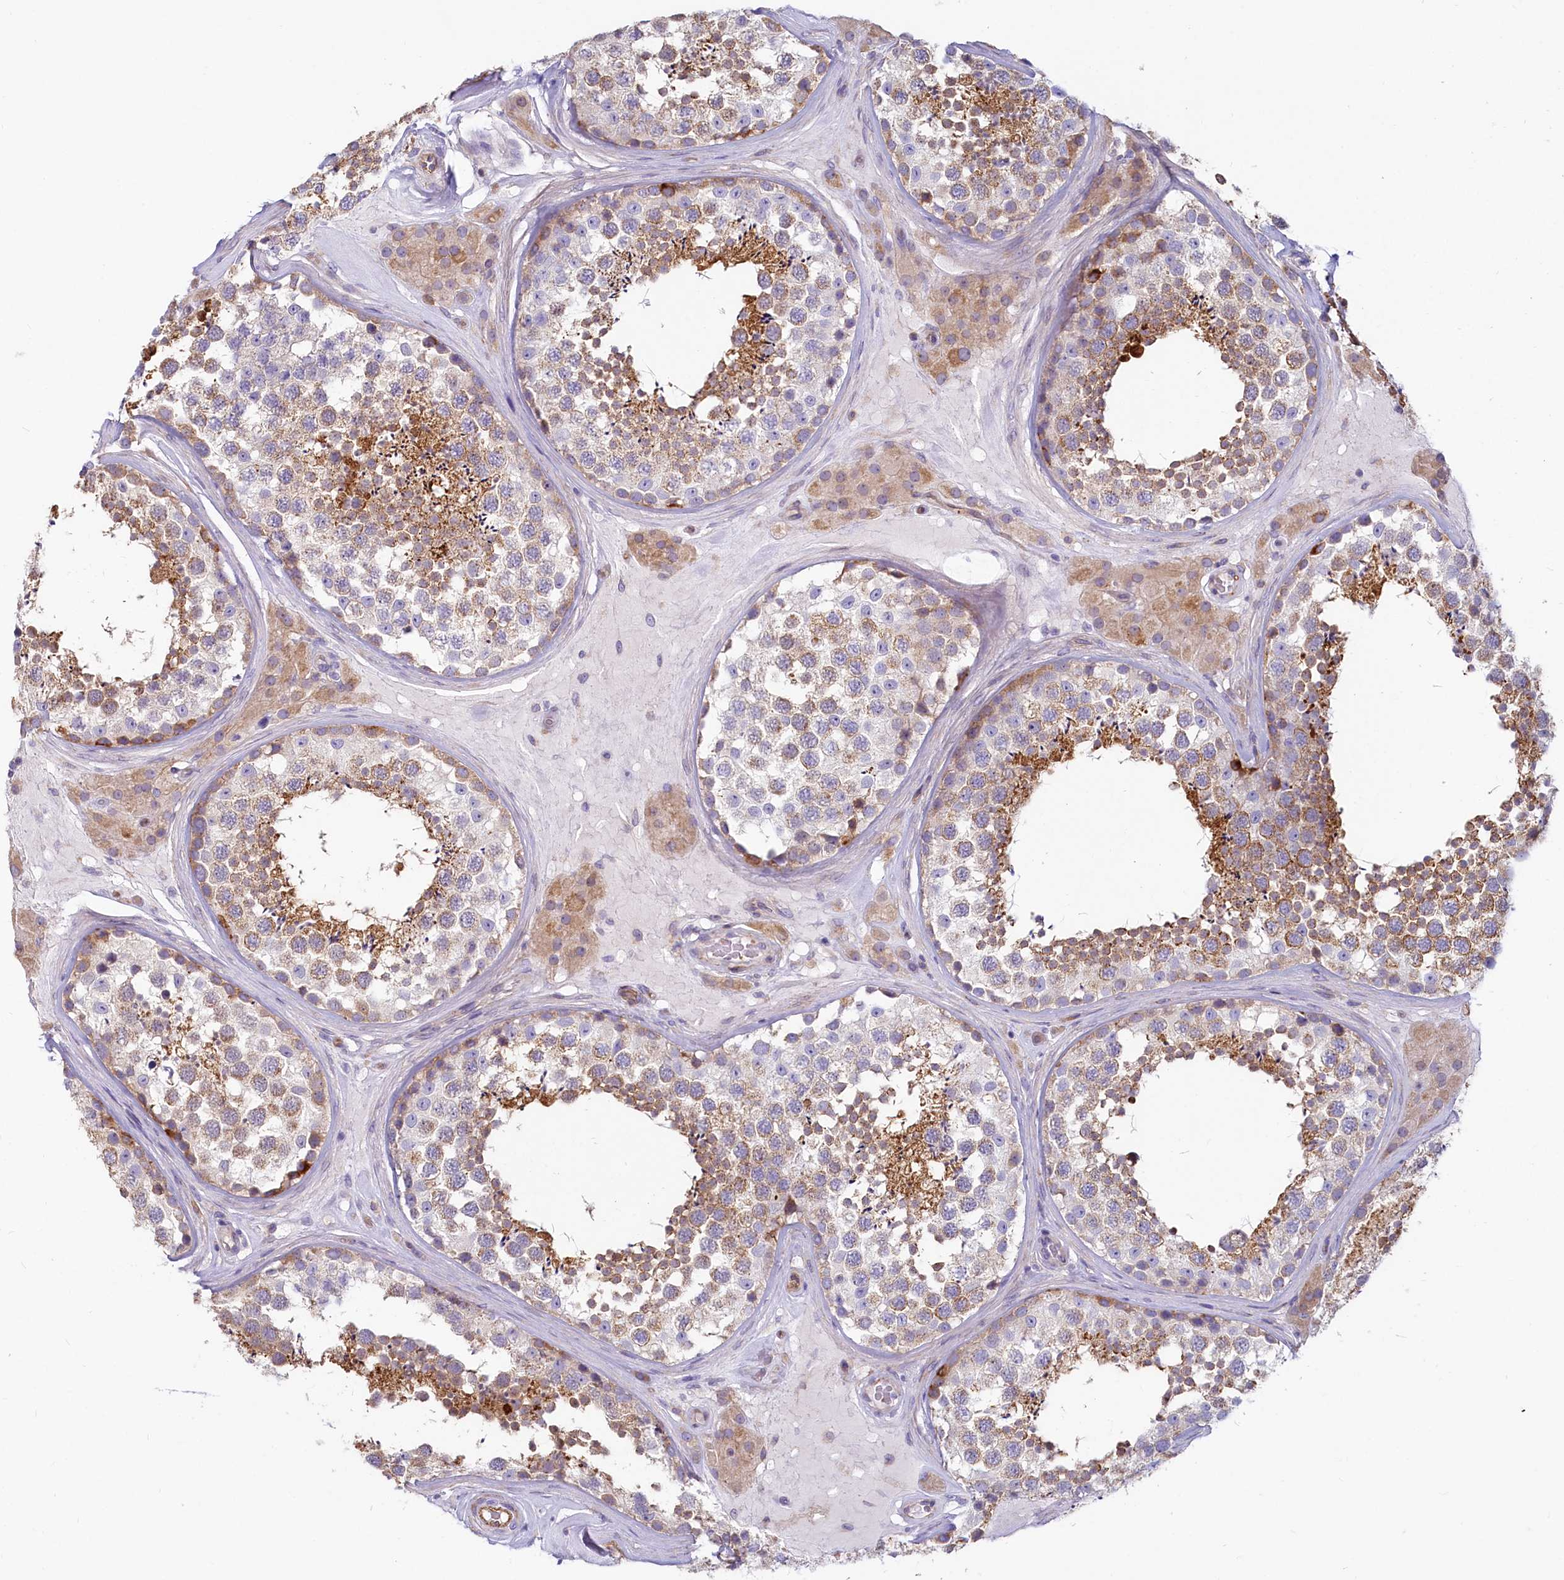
{"staining": {"intensity": "moderate", "quantity": "25%-75%", "location": "cytoplasmic/membranous"}, "tissue": "testis", "cell_type": "Cells in seminiferous ducts", "image_type": "normal", "snomed": [{"axis": "morphology", "description": "Normal tissue, NOS"}, {"axis": "topography", "description": "Testis"}], "caption": "Brown immunohistochemical staining in normal human testis shows moderate cytoplasmic/membranous expression in about 25%-75% of cells in seminiferous ducts.", "gene": "LMOD3", "patient": {"sex": "male", "age": 46}}